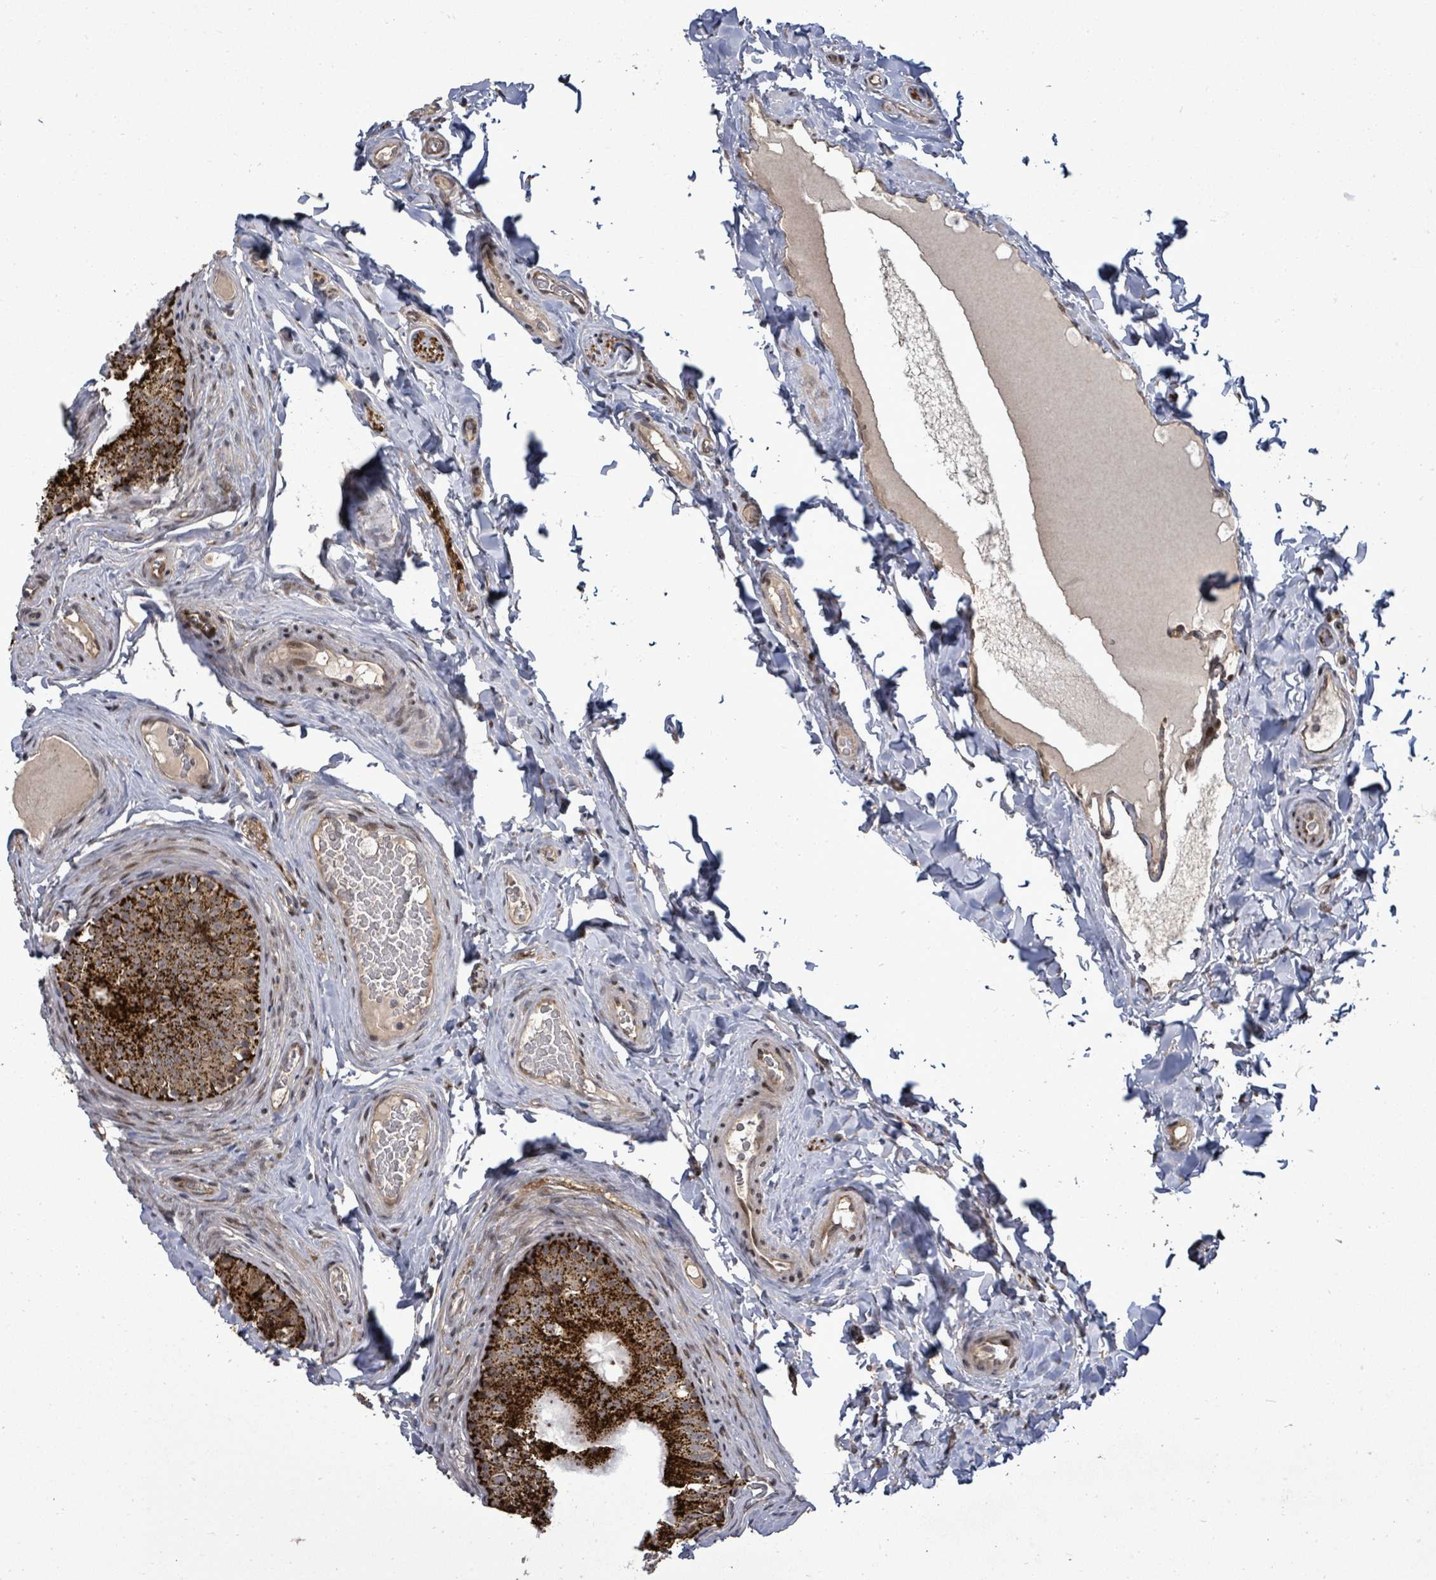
{"staining": {"intensity": "strong", "quantity": ">75%", "location": "cytoplasmic/membranous"}, "tissue": "epididymis", "cell_type": "Glandular cells", "image_type": "normal", "snomed": [{"axis": "morphology", "description": "Normal tissue, NOS"}, {"axis": "topography", "description": "Epididymis"}], "caption": "IHC staining of normal epididymis, which demonstrates high levels of strong cytoplasmic/membranous staining in approximately >75% of glandular cells indicating strong cytoplasmic/membranous protein staining. The staining was performed using DAB (brown) for protein detection and nuclei were counterstained in hematoxylin (blue).", "gene": "KRTAP27", "patient": {"sex": "male", "age": 34}}